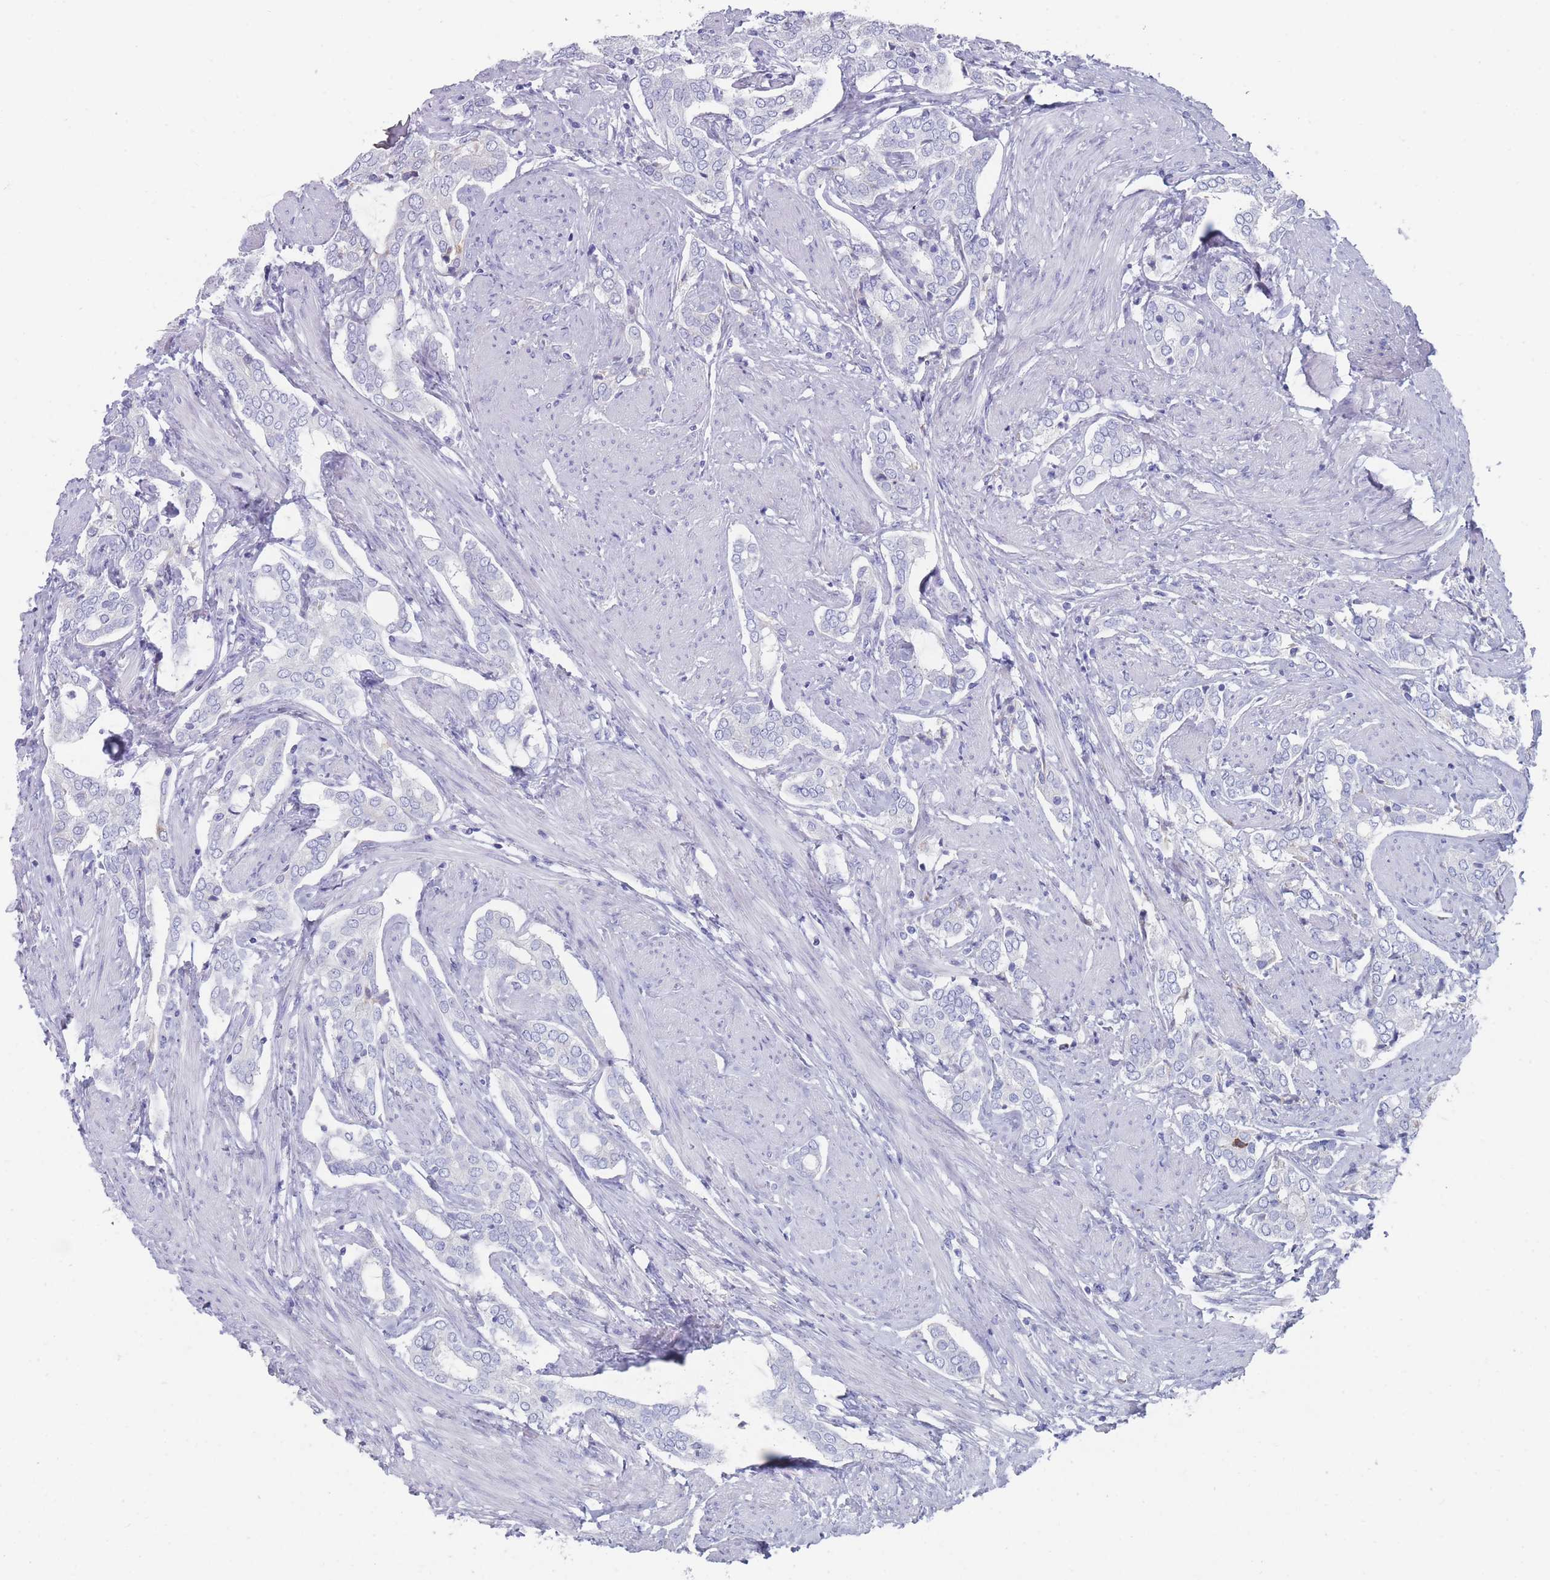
{"staining": {"intensity": "negative", "quantity": "none", "location": "none"}, "tissue": "prostate cancer", "cell_type": "Tumor cells", "image_type": "cancer", "snomed": [{"axis": "morphology", "description": "Adenocarcinoma, High grade"}, {"axis": "topography", "description": "Prostate"}], "caption": "Tumor cells show no significant staining in high-grade adenocarcinoma (prostate).", "gene": "ST8SIA5", "patient": {"sex": "male", "age": 71}}